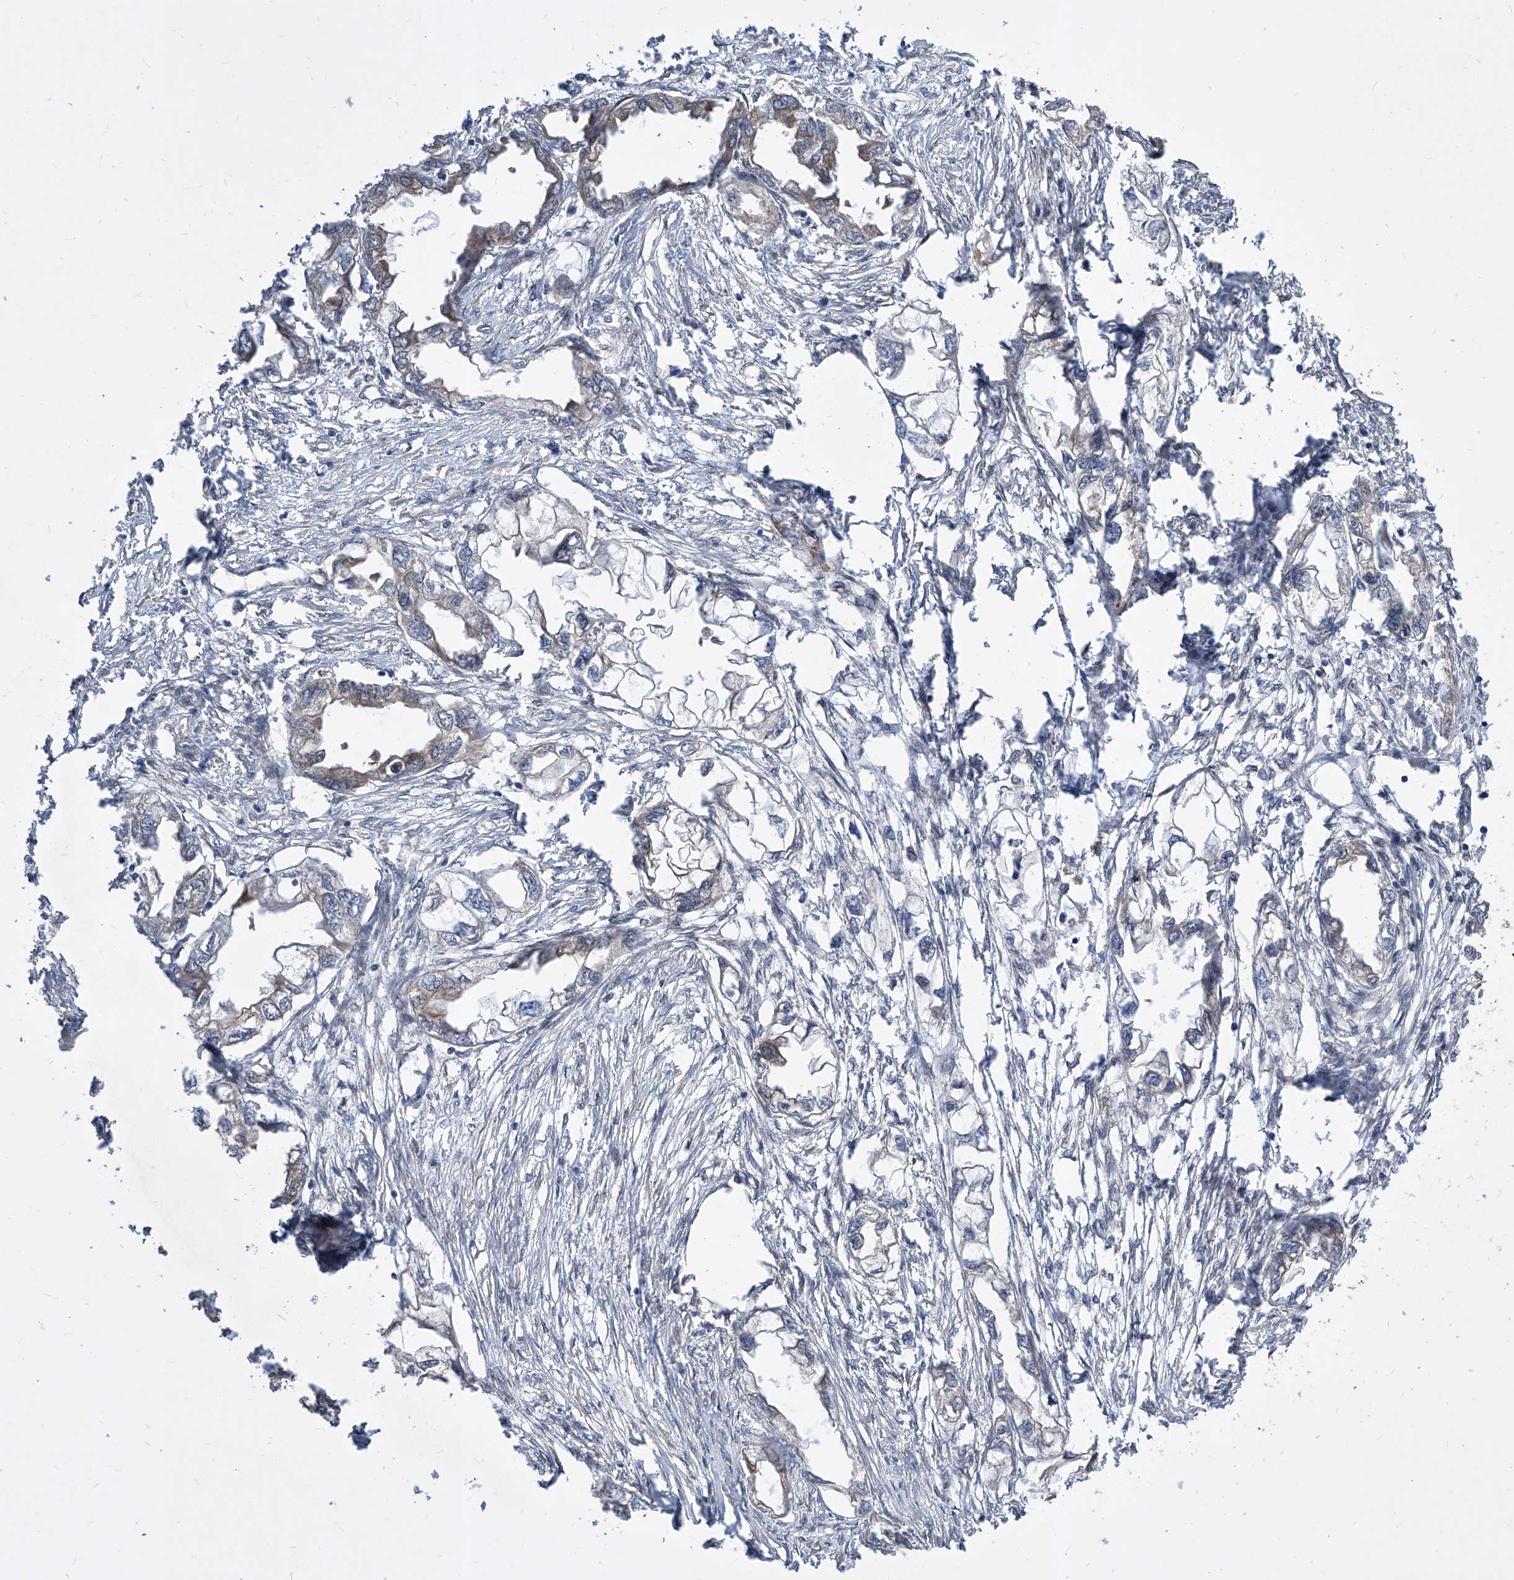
{"staining": {"intensity": "moderate", "quantity": "<25%", "location": "cytoplasmic/membranous"}, "tissue": "endometrial cancer", "cell_type": "Tumor cells", "image_type": "cancer", "snomed": [{"axis": "morphology", "description": "Adenocarcinoma, NOS"}, {"axis": "morphology", "description": "Adenocarcinoma, metastatic, NOS"}, {"axis": "topography", "description": "Adipose tissue"}, {"axis": "topography", "description": "Endometrium"}], "caption": "A low amount of moderate cytoplasmic/membranous positivity is seen in about <25% of tumor cells in adenocarcinoma (endometrial) tissue. The protein is shown in brown color, while the nuclei are stained blue.", "gene": "CETN2", "patient": {"sex": "female", "age": 67}}